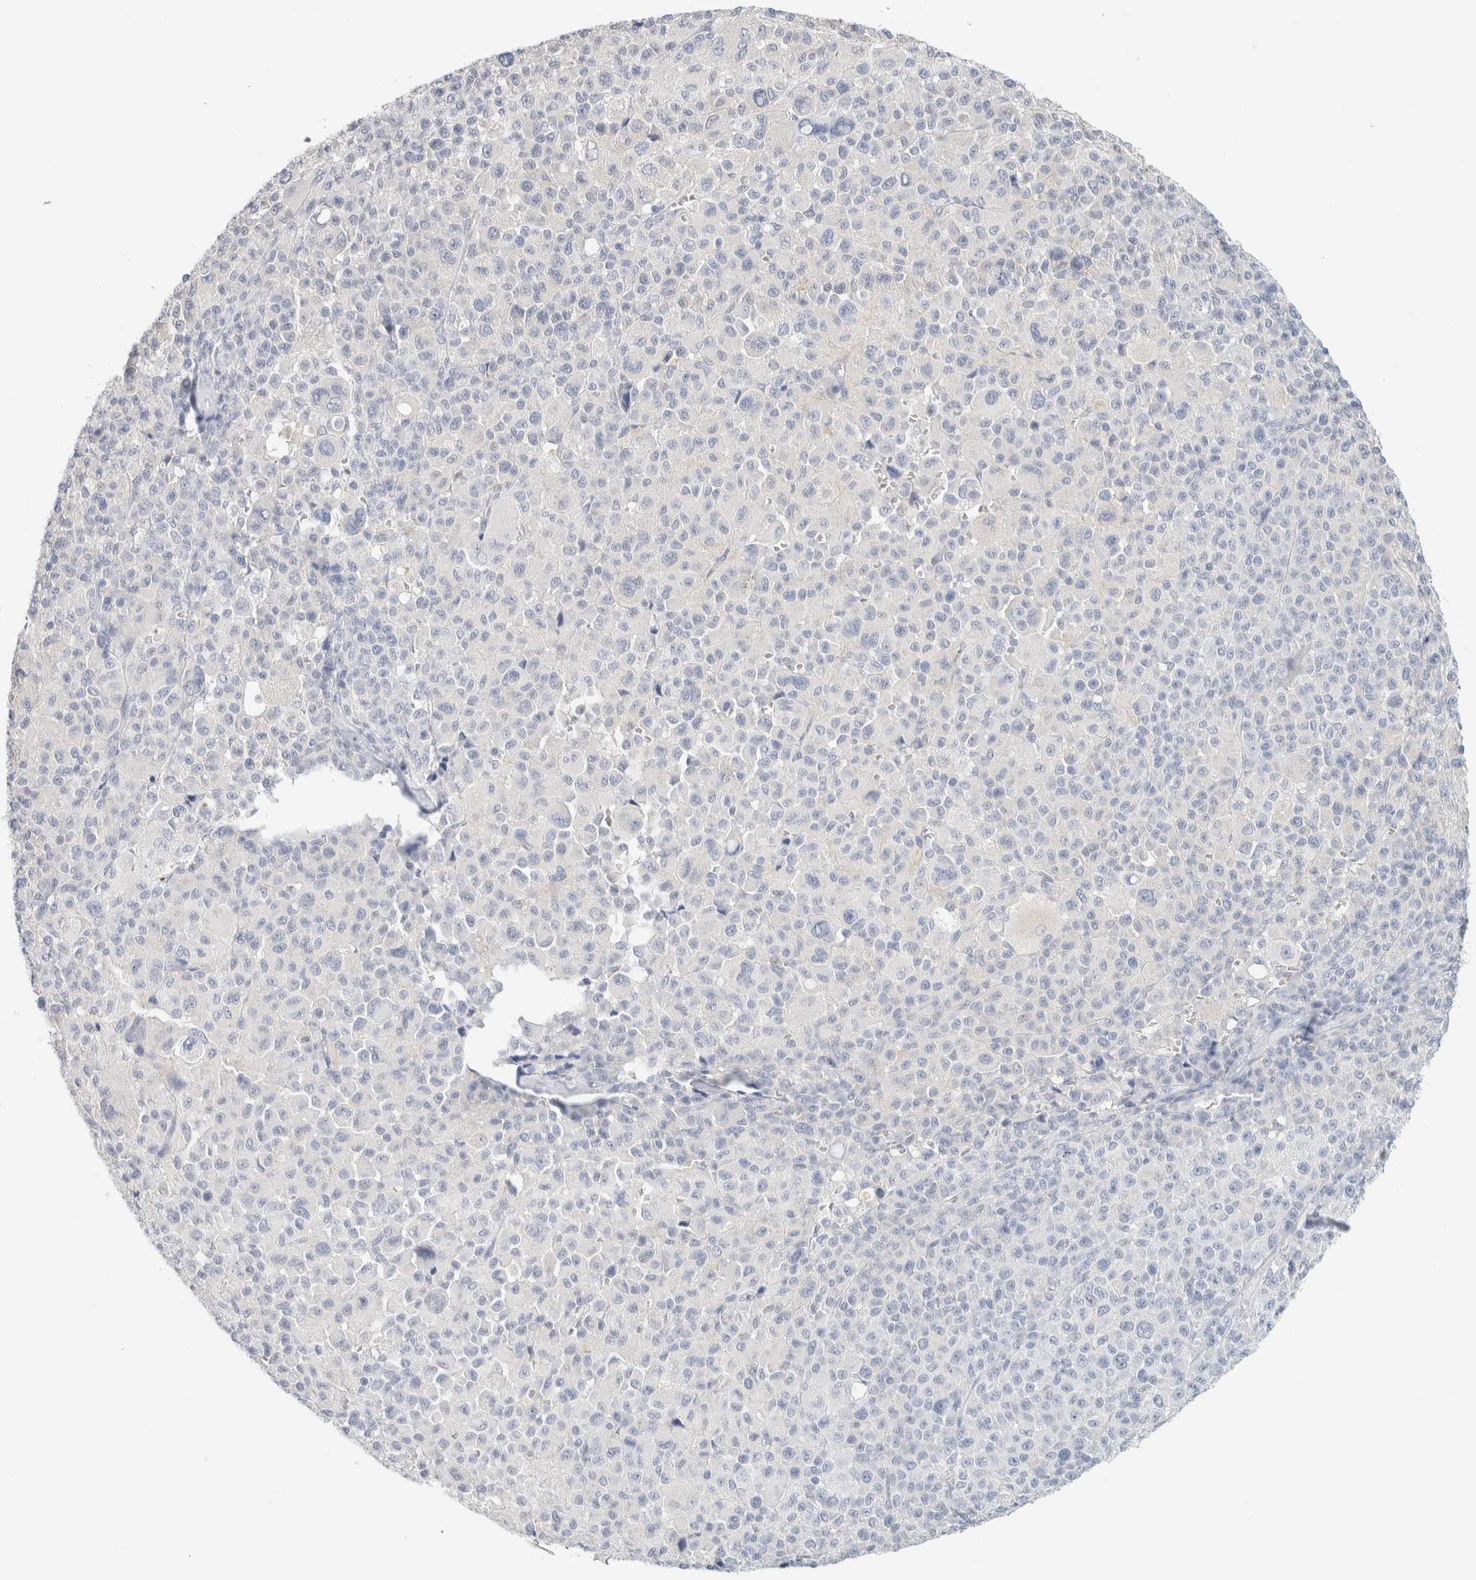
{"staining": {"intensity": "negative", "quantity": "none", "location": "none"}, "tissue": "melanoma", "cell_type": "Tumor cells", "image_type": "cancer", "snomed": [{"axis": "morphology", "description": "Malignant melanoma, Metastatic site"}, {"axis": "topography", "description": "Skin"}], "caption": "A high-resolution histopathology image shows immunohistochemistry staining of melanoma, which shows no significant staining in tumor cells. The staining was performed using DAB (3,3'-diaminobenzidine) to visualize the protein expression in brown, while the nuclei were stained in blue with hematoxylin (Magnification: 20x).", "gene": "RTN4", "patient": {"sex": "female", "age": 74}}